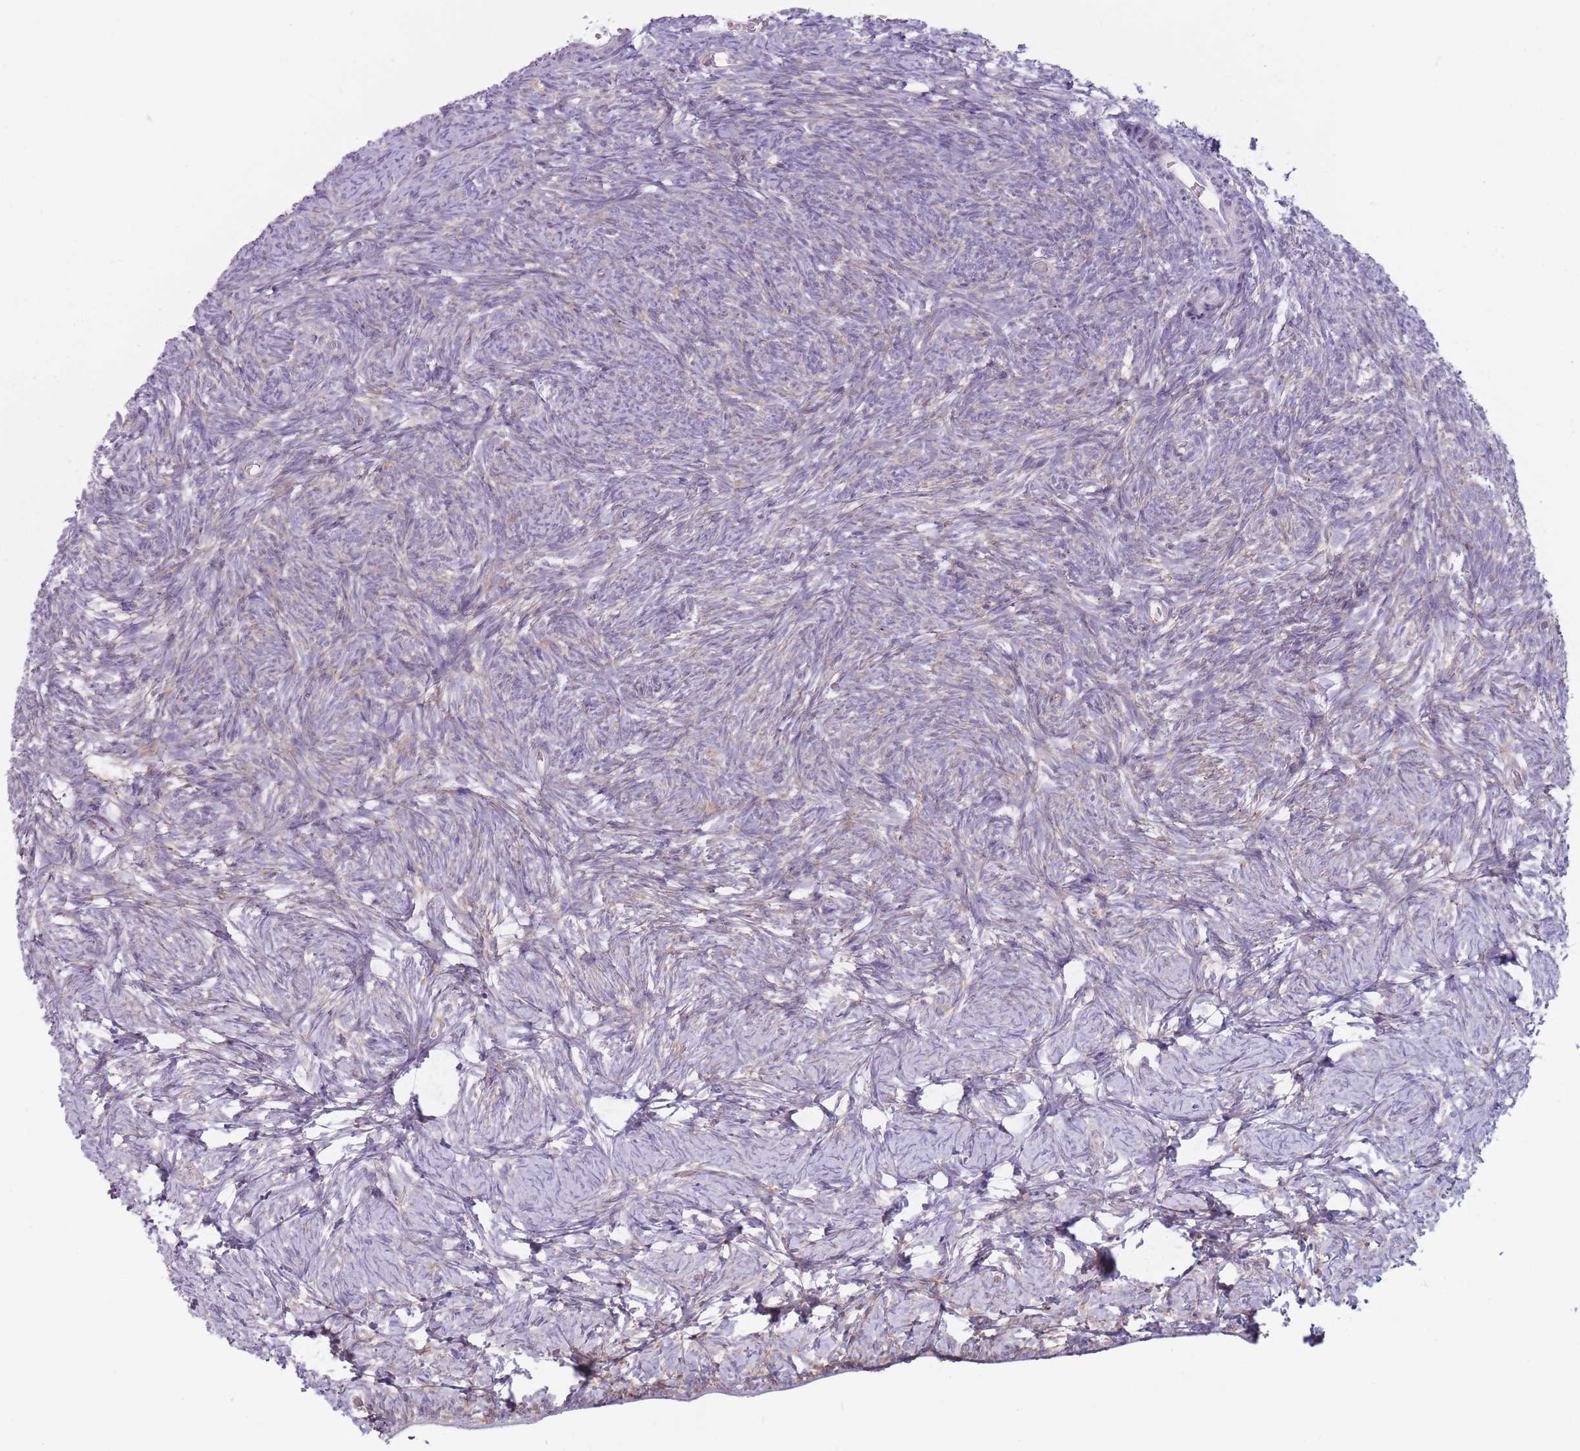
{"staining": {"intensity": "negative", "quantity": "none", "location": "none"}, "tissue": "ovary", "cell_type": "Ovarian stroma cells", "image_type": "normal", "snomed": [{"axis": "morphology", "description": "Normal tissue, NOS"}, {"axis": "topography", "description": "Ovary"}], "caption": "The image displays no staining of ovarian stroma cells in normal ovary.", "gene": "RPL18", "patient": {"sex": "female", "age": 39}}